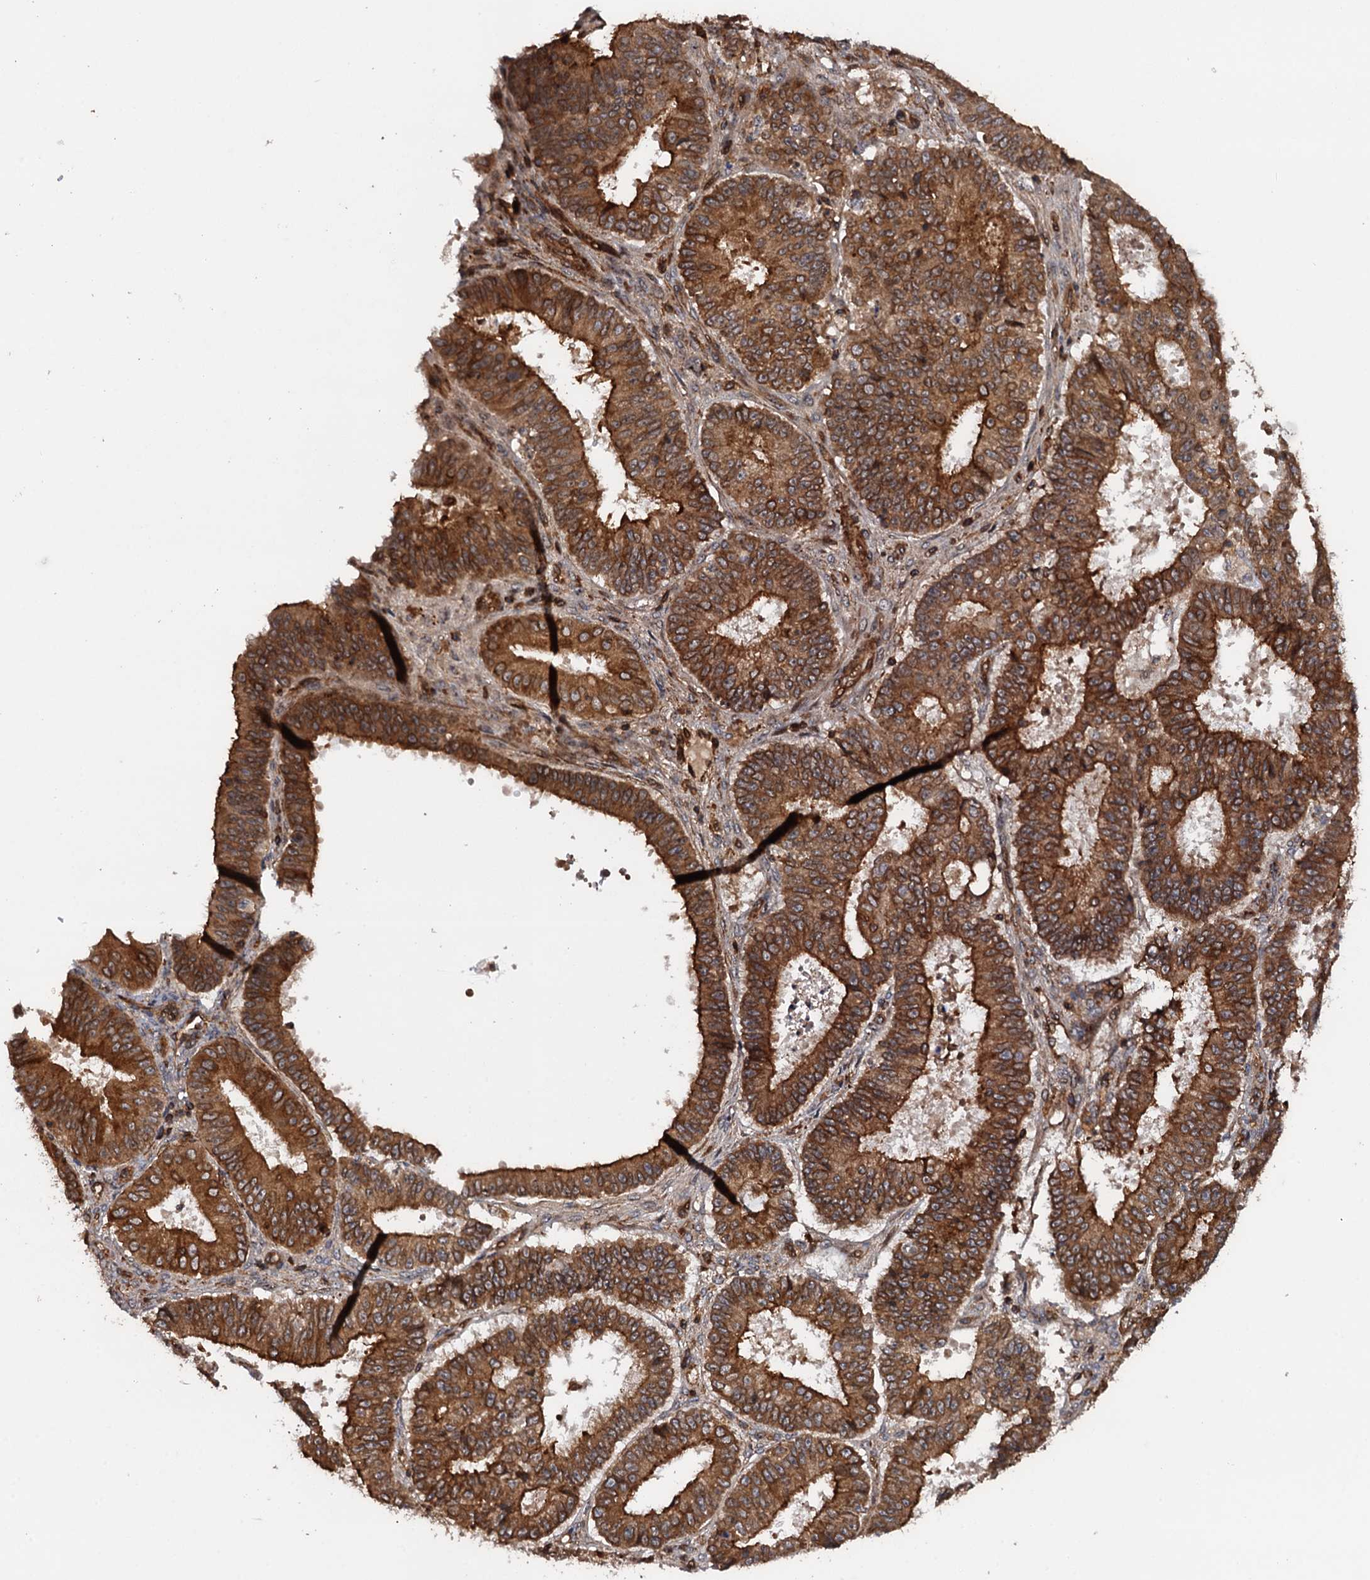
{"staining": {"intensity": "strong", "quantity": ">75%", "location": "cytoplasmic/membranous"}, "tissue": "ovarian cancer", "cell_type": "Tumor cells", "image_type": "cancer", "snomed": [{"axis": "morphology", "description": "Carcinoma, endometroid"}, {"axis": "topography", "description": "Appendix"}, {"axis": "topography", "description": "Ovary"}], "caption": "Immunohistochemistry (IHC) photomicrograph of neoplastic tissue: human endometroid carcinoma (ovarian) stained using IHC displays high levels of strong protein expression localized specifically in the cytoplasmic/membranous of tumor cells, appearing as a cytoplasmic/membranous brown color.", "gene": "BORA", "patient": {"sex": "female", "age": 42}}